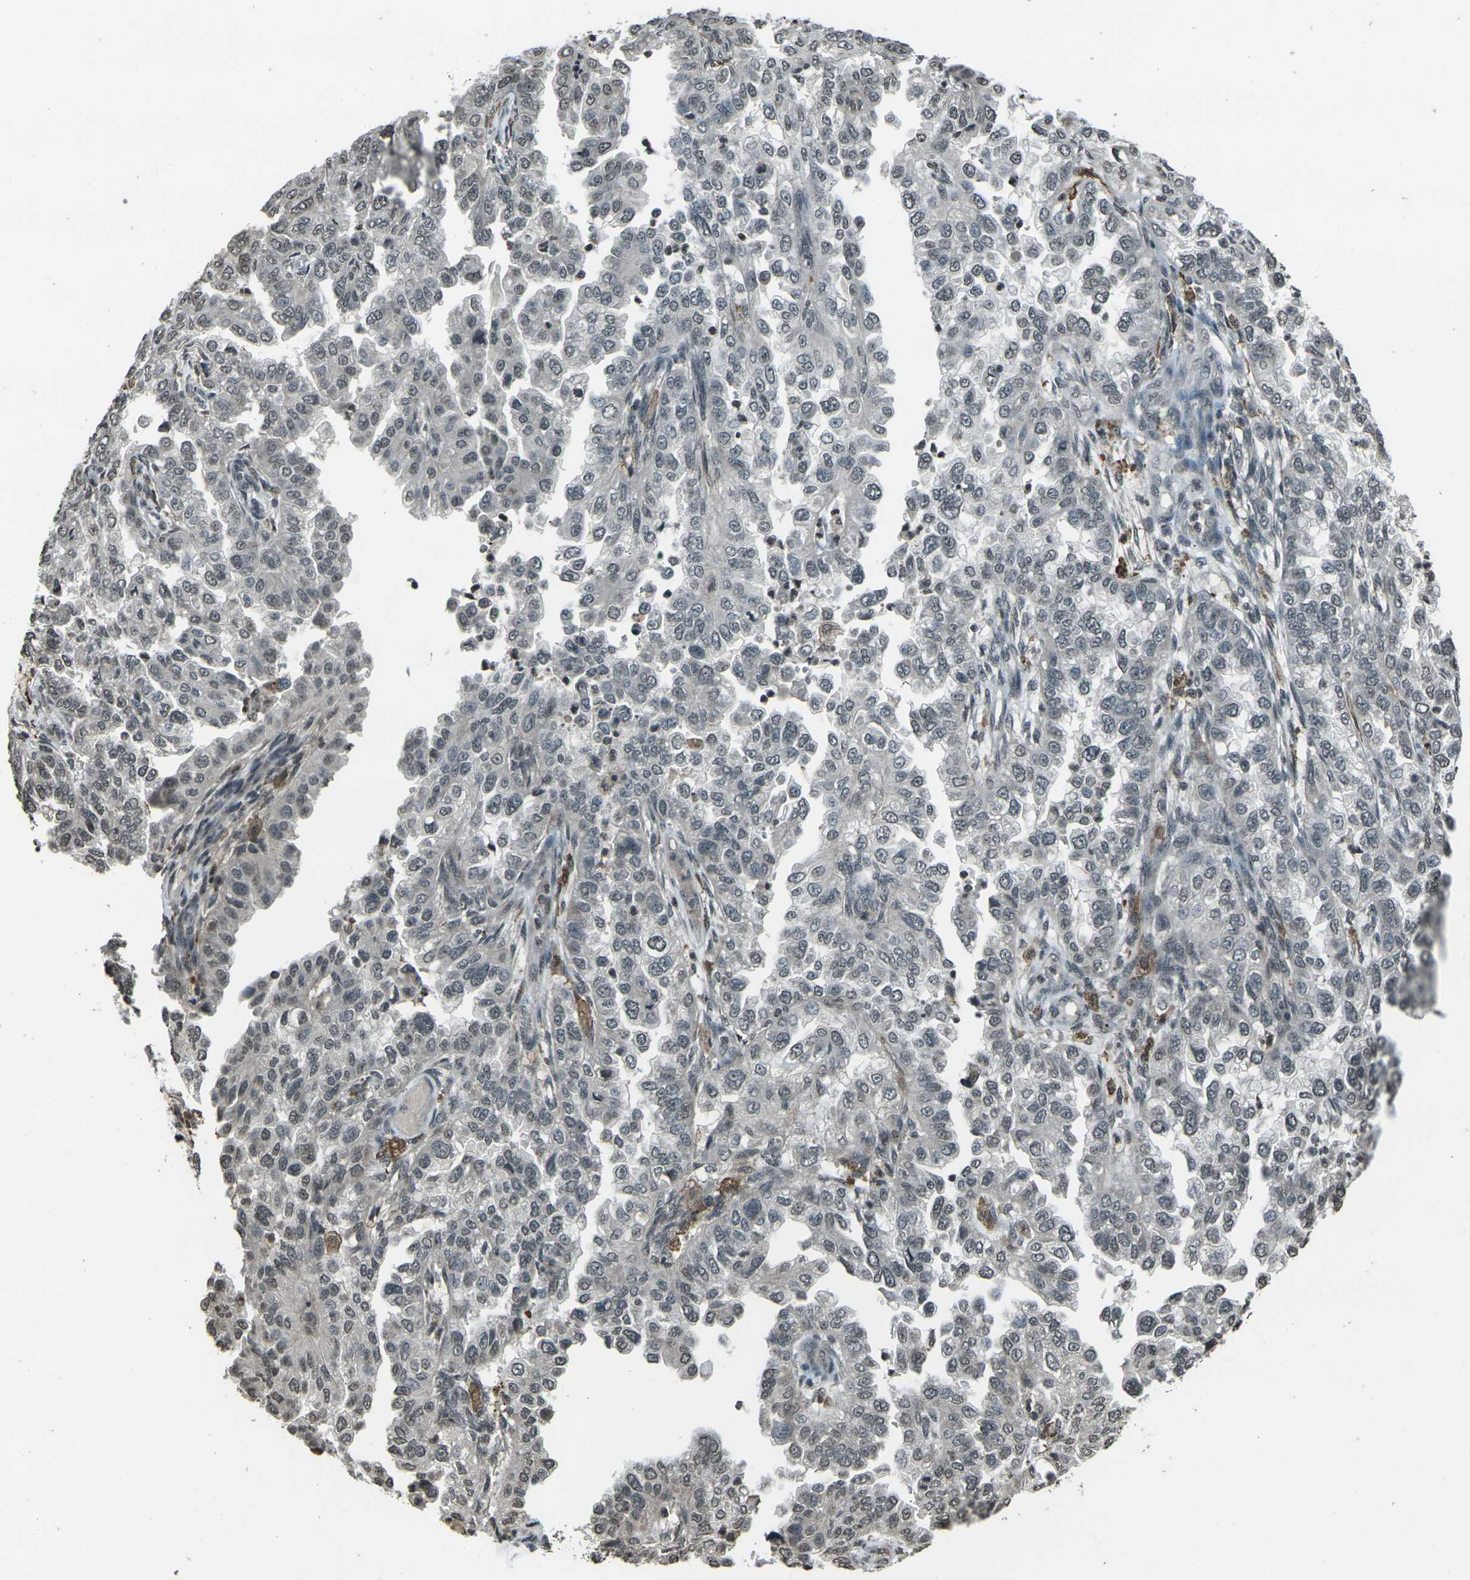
{"staining": {"intensity": "weak", "quantity": "<25%", "location": "nuclear"}, "tissue": "endometrial cancer", "cell_type": "Tumor cells", "image_type": "cancer", "snomed": [{"axis": "morphology", "description": "Adenocarcinoma, NOS"}, {"axis": "topography", "description": "Endometrium"}], "caption": "Photomicrograph shows no protein staining in tumor cells of endometrial cancer tissue.", "gene": "PRPF8", "patient": {"sex": "female", "age": 85}}